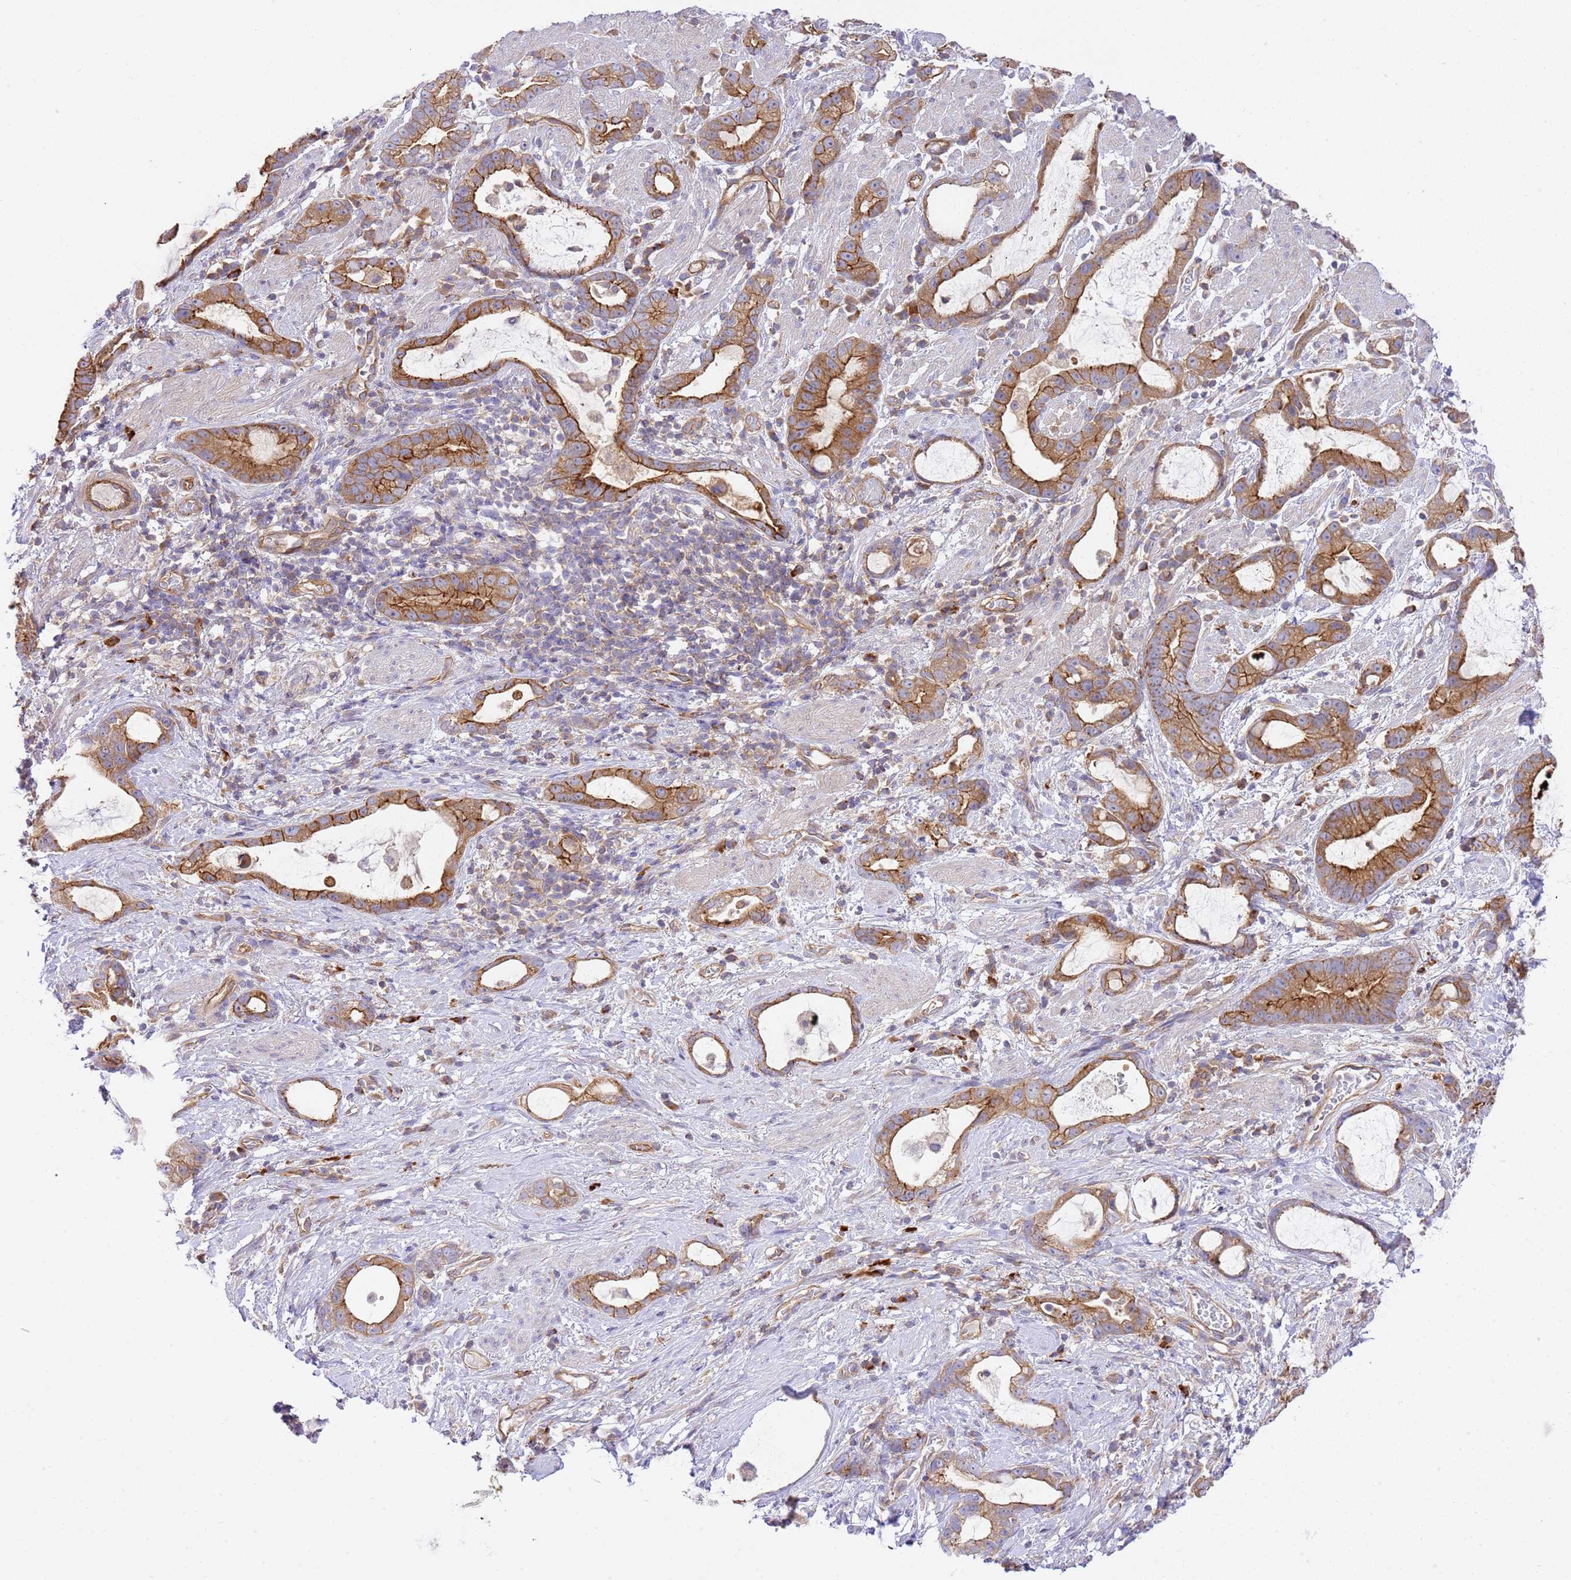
{"staining": {"intensity": "moderate", "quantity": ">75%", "location": "cytoplasmic/membranous"}, "tissue": "stomach cancer", "cell_type": "Tumor cells", "image_type": "cancer", "snomed": [{"axis": "morphology", "description": "Adenocarcinoma, NOS"}, {"axis": "topography", "description": "Stomach"}], "caption": "Stomach adenocarcinoma stained with immunohistochemistry demonstrates moderate cytoplasmic/membranous expression in approximately >75% of tumor cells.", "gene": "EFCAB8", "patient": {"sex": "male", "age": 55}}